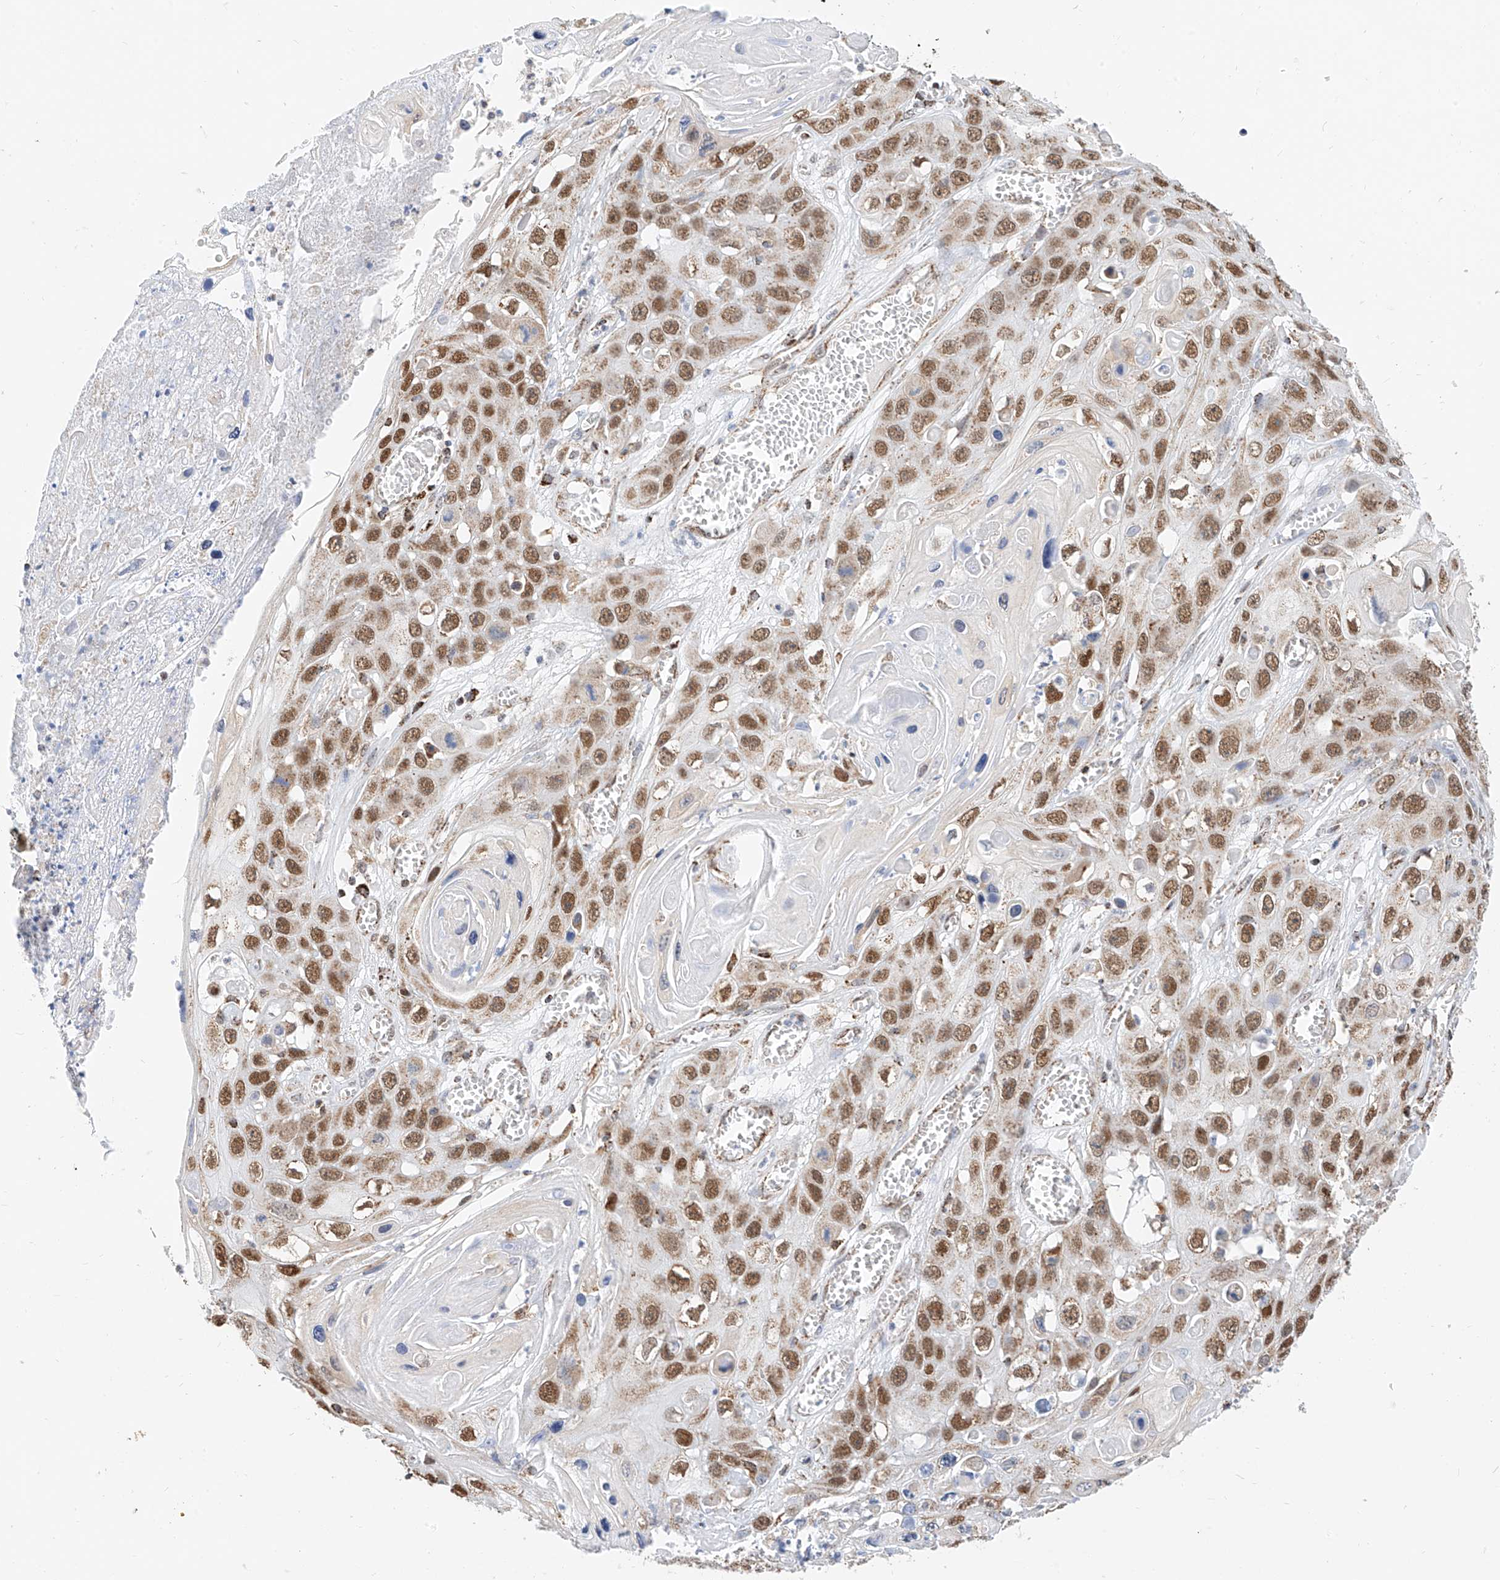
{"staining": {"intensity": "moderate", "quantity": ">75%", "location": "nuclear"}, "tissue": "skin cancer", "cell_type": "Tumor cells", "image_type": "cancer", "snomed": [{"axis": "morphology", "description": "Squamous cell carcinoma, NOS"}, {"axis": "topography", "description": "Skin"}], "caption": "The histopathology image exhibits a brown stain indicating the presence of a protein in the nuclear of tumor cells in squamous cell carcinoma (skin).", "gene": "NALCN", "patient": {"sex": "male", "age": 55}}